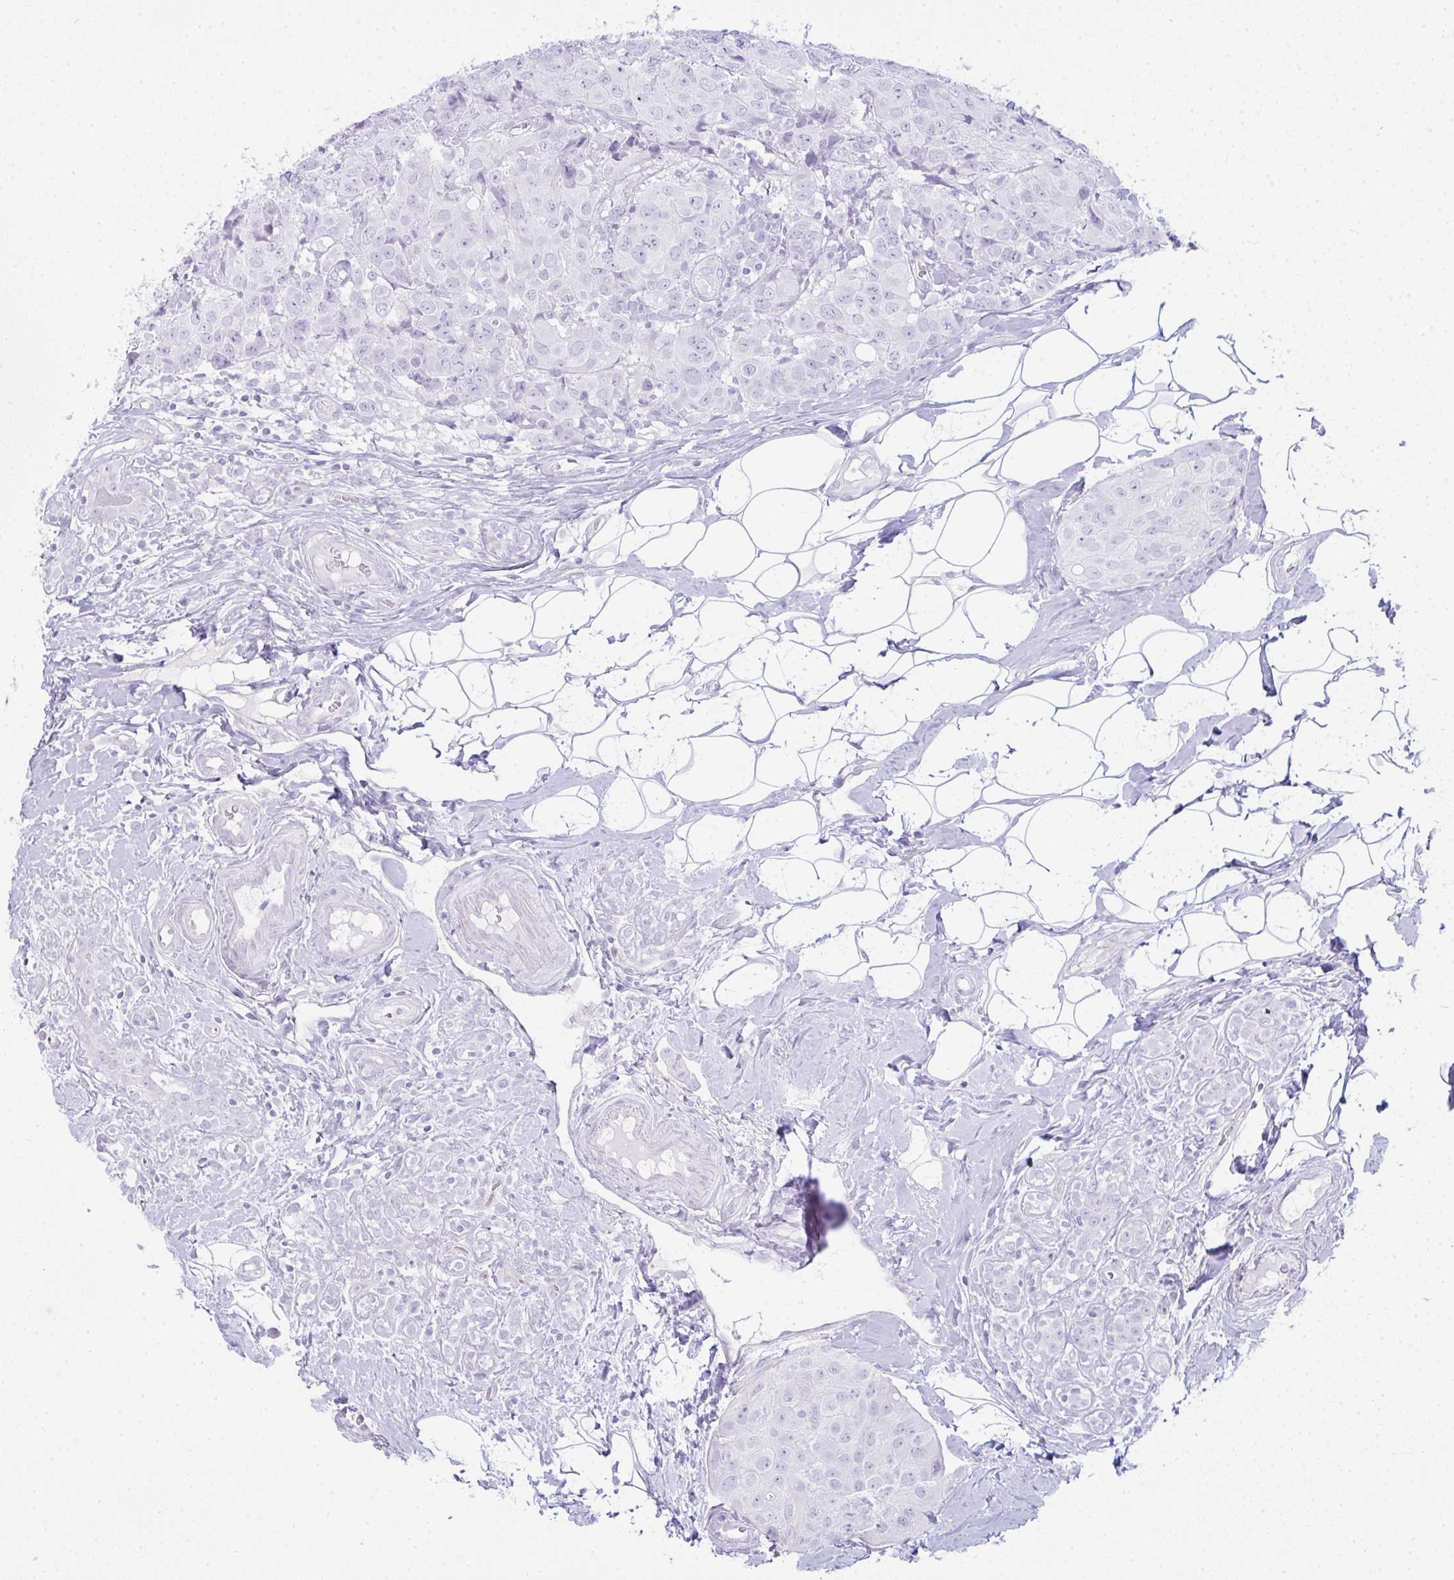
{"staining": {"intensity": "negative", "quantity": "none", "location": "none"}, "tissue": "breast cancer", "cell_type": "Tumor cells", "image_type": "cancer", "snomed": [{"axis": "morphology", "description": "Duct carcinoma"}, {"axis": "topography", "description": "Breast"}], "caption": "Breast cancer (invasive ductal carcinoma) was stained to show a protein in brown. There is no significant positivity in tumor cells.", "gene": "RASL10A", "patient": {"sex": "female", "age": 43}}